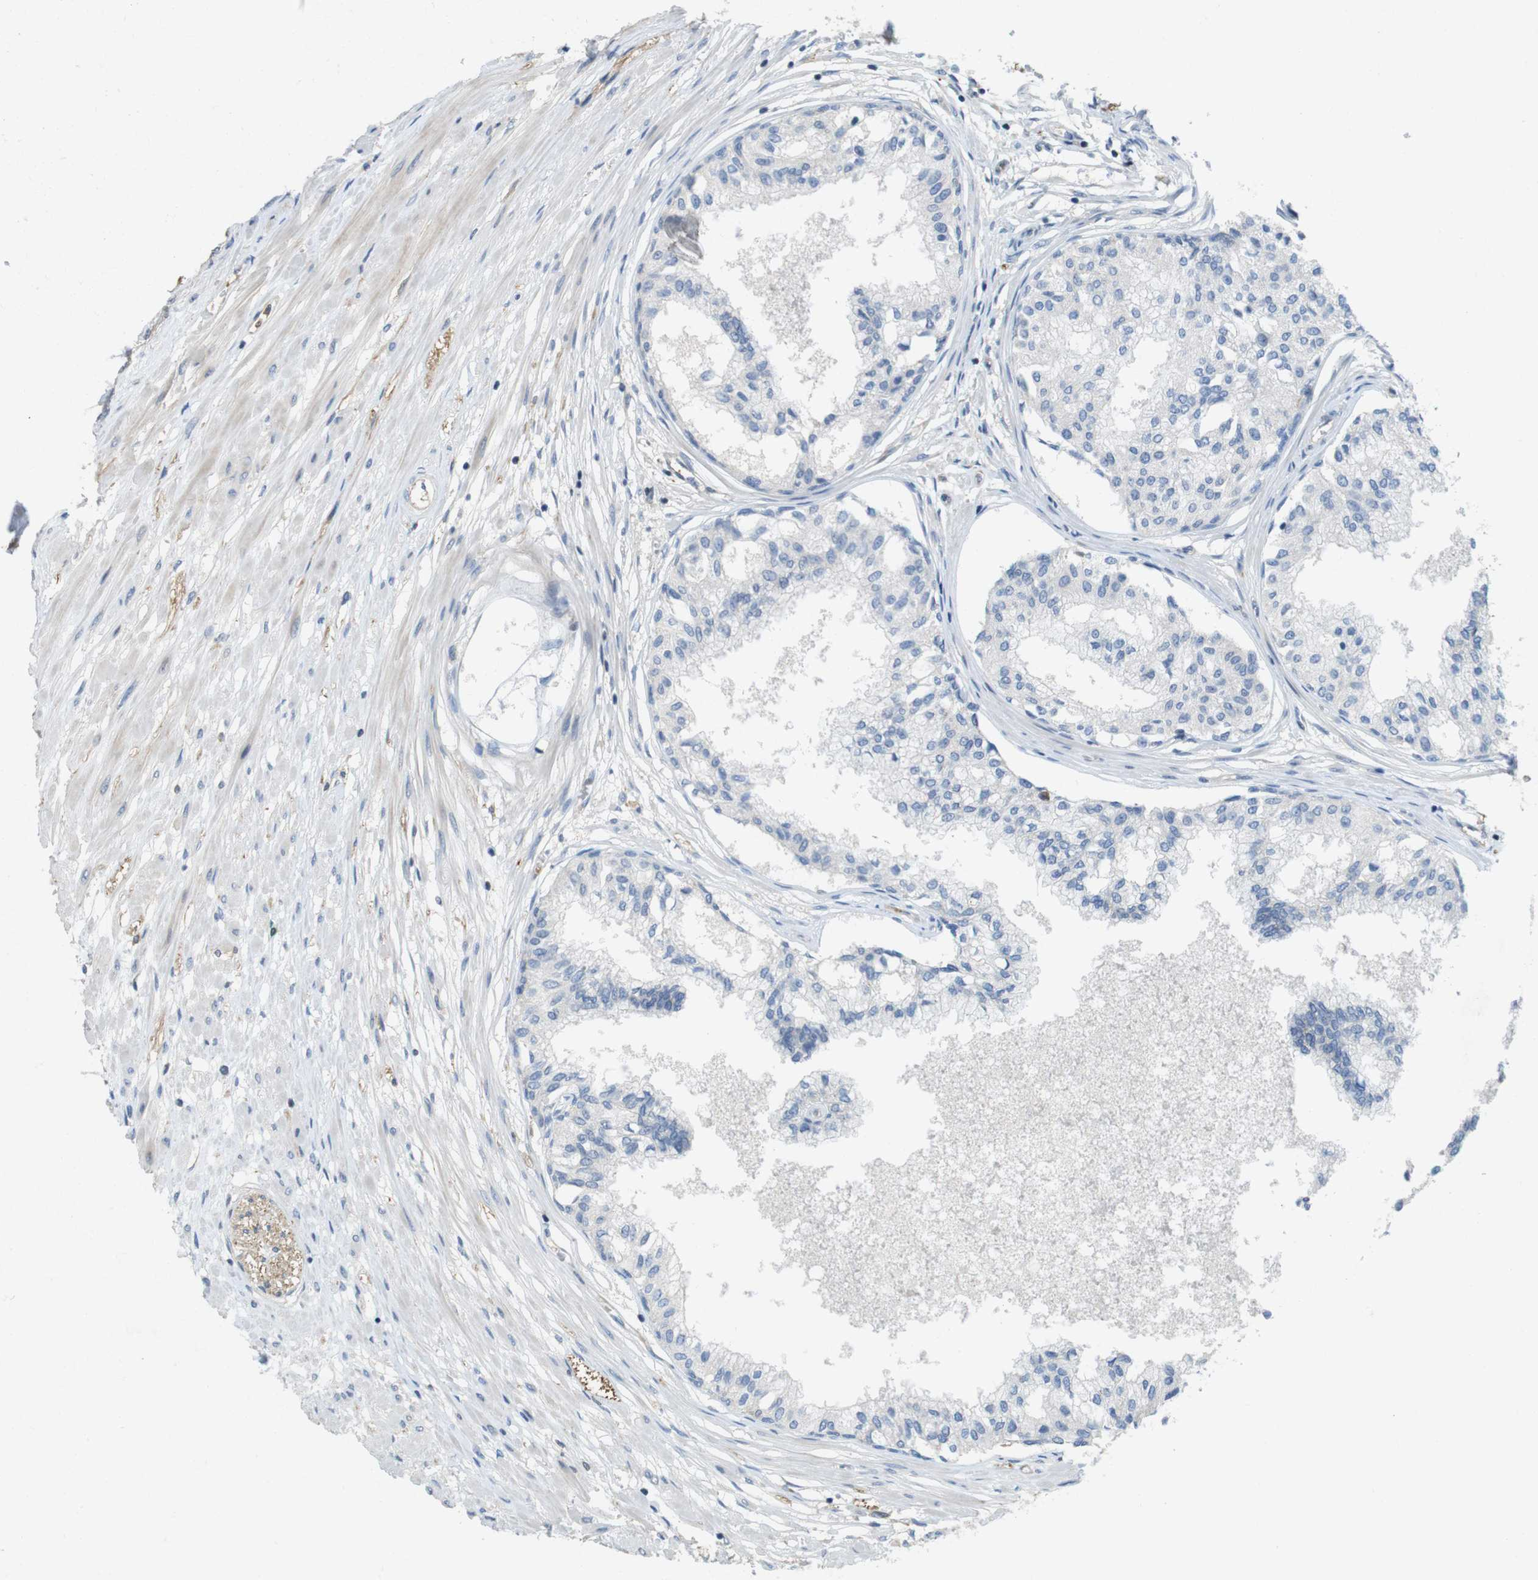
{"staining": {"intensity": "negative", "quantity": "none", "location": "none"}, "tissue": "prostate", "cell_type": "Glandular cells", "image_type": "normal", "snomed": [{"axis": "morphology", "description": "Normal tissue, NOS"}, {"axis": "topography", "description": "Prostate"}, {"axis": "topography", "description": "Seminal veicle"}], "caption": "Normal prostate was stained to show a protein in brown. There is no significant staining in glandular cells. (Stains: DAB immunohistochemistry (IHC) with hematoxylin counter stain, Microscopy: brightfield microscopy at high magnification).", "gene": "PCDH10", "patient": {"sex": "male", "age": 60}}